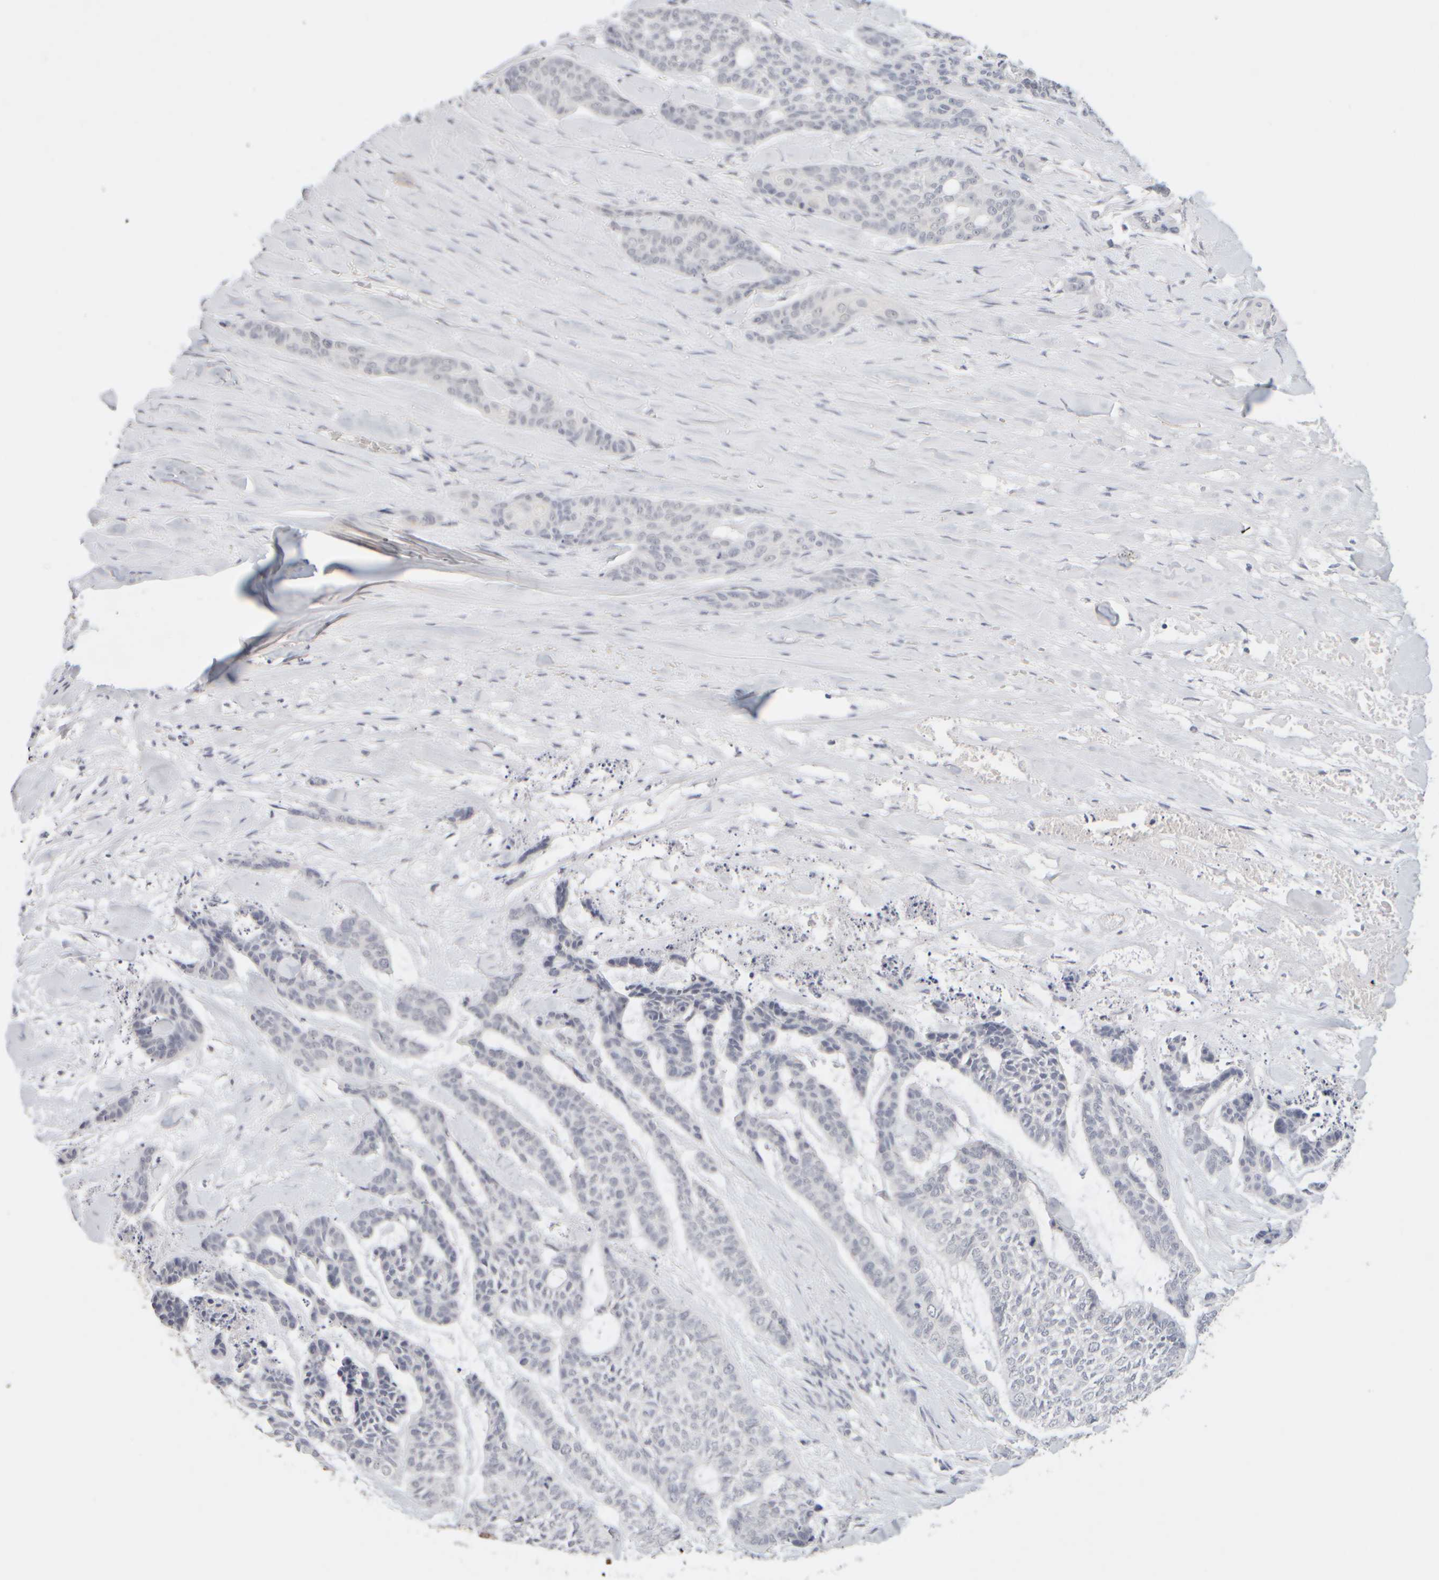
{"staining": {"intensity": "negative", "quantity": "none", "location": "none"}, "tissue": "skin cancer", "cell_type": "Tumor cells", "image_type": "cancer", "snomed": [{"axis": "morphology", "description": "Basal cell carcinoma"}, {"axis": "topography", "description": "Skin"}], "caption": "Tumor cells show no significant protein staining in skin cancer. (Brightfield microscopy of DAB immunohistochemistry at high magnification).", "gene": "ZNF112", "patient": {"sex": "female", "age": 64}}